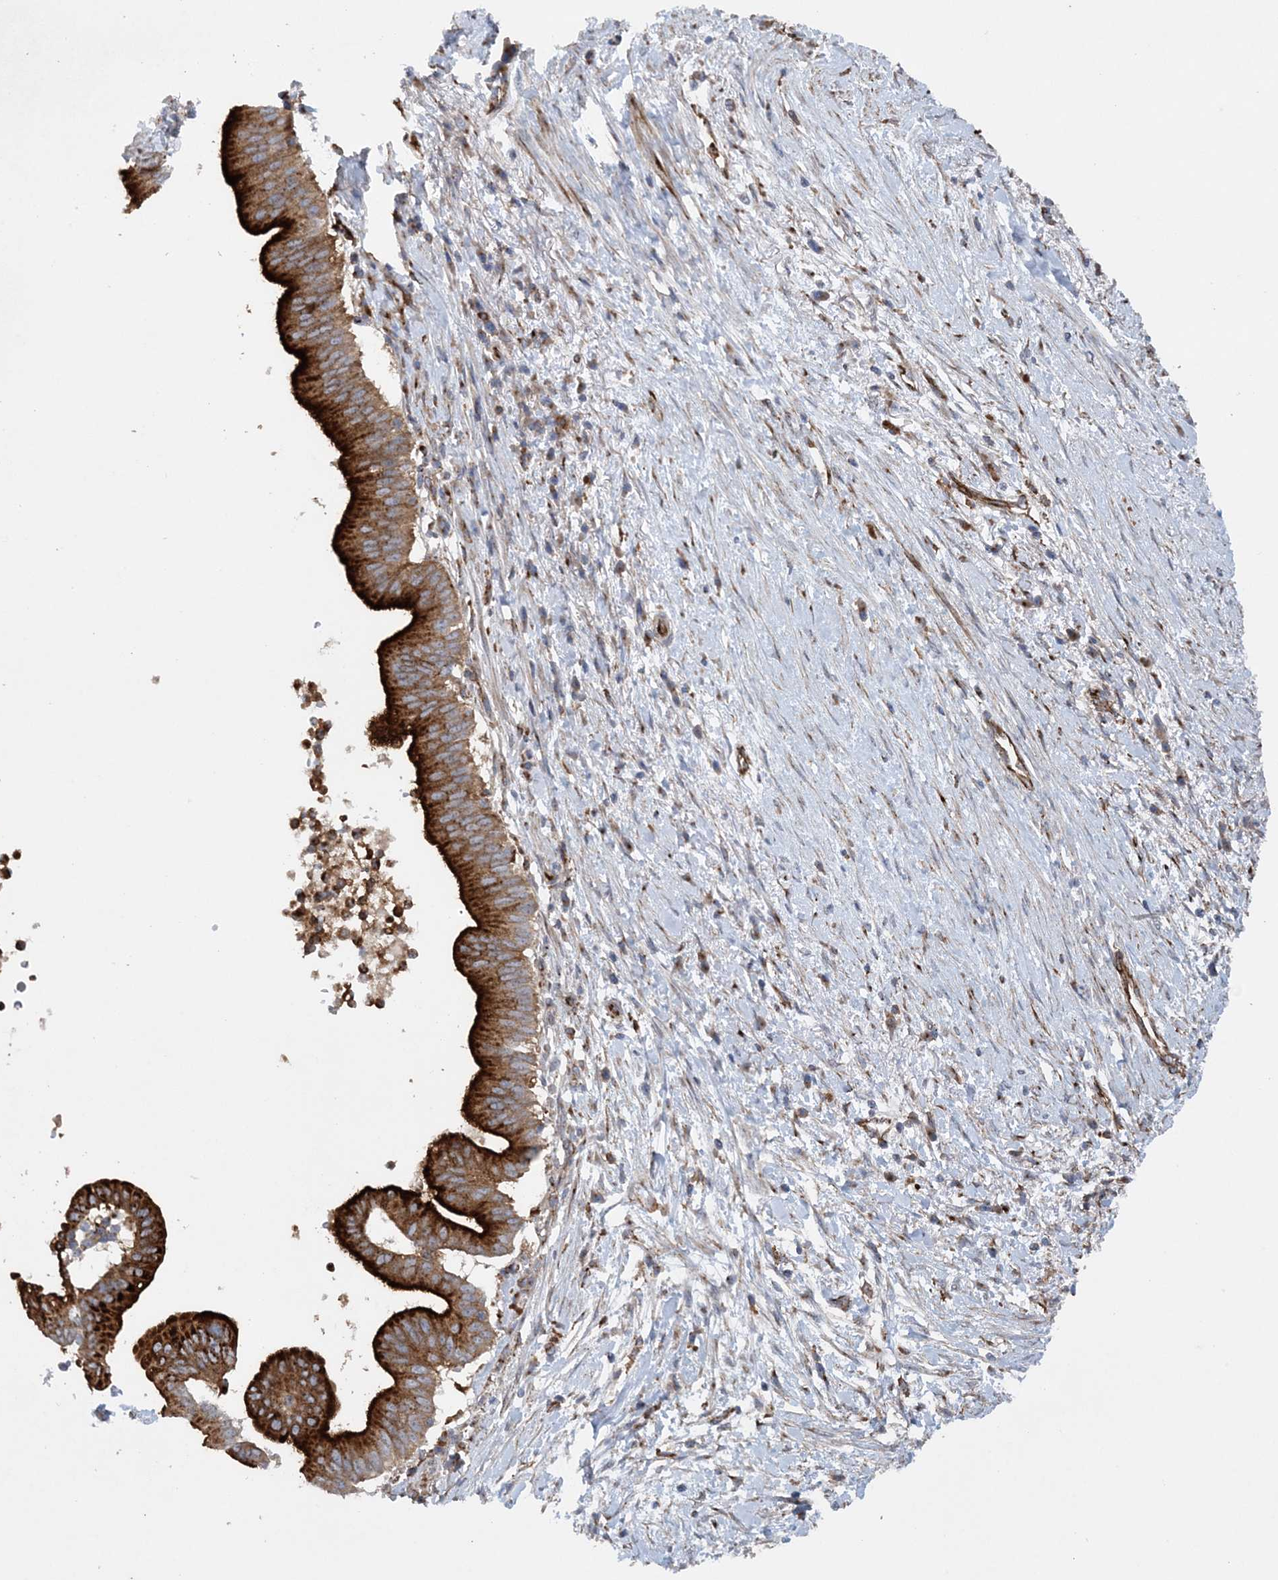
{"staining": {"intensity": "strong", "quantity": ">75%", "location": "cytoplasmic/membranous"}, "tissue": "pancreatic cancer", "cell_type": "Tumor cells", "image_type": "cancer", "snomed": [{"axis": "morphology", "description": "Adenocarcinoma, NOS"}, {"axis": "topography", "description": "Pancreas"}], "caption": "Pancreatic adenocarcinoma tissue reveals strong cytoplasmic/membranous expression in approximately >75% of tumor cells, visualized by immunohistochemistry.", "gene": "PTTG1IP", "patient": {"sex": "male", "age": 68}}